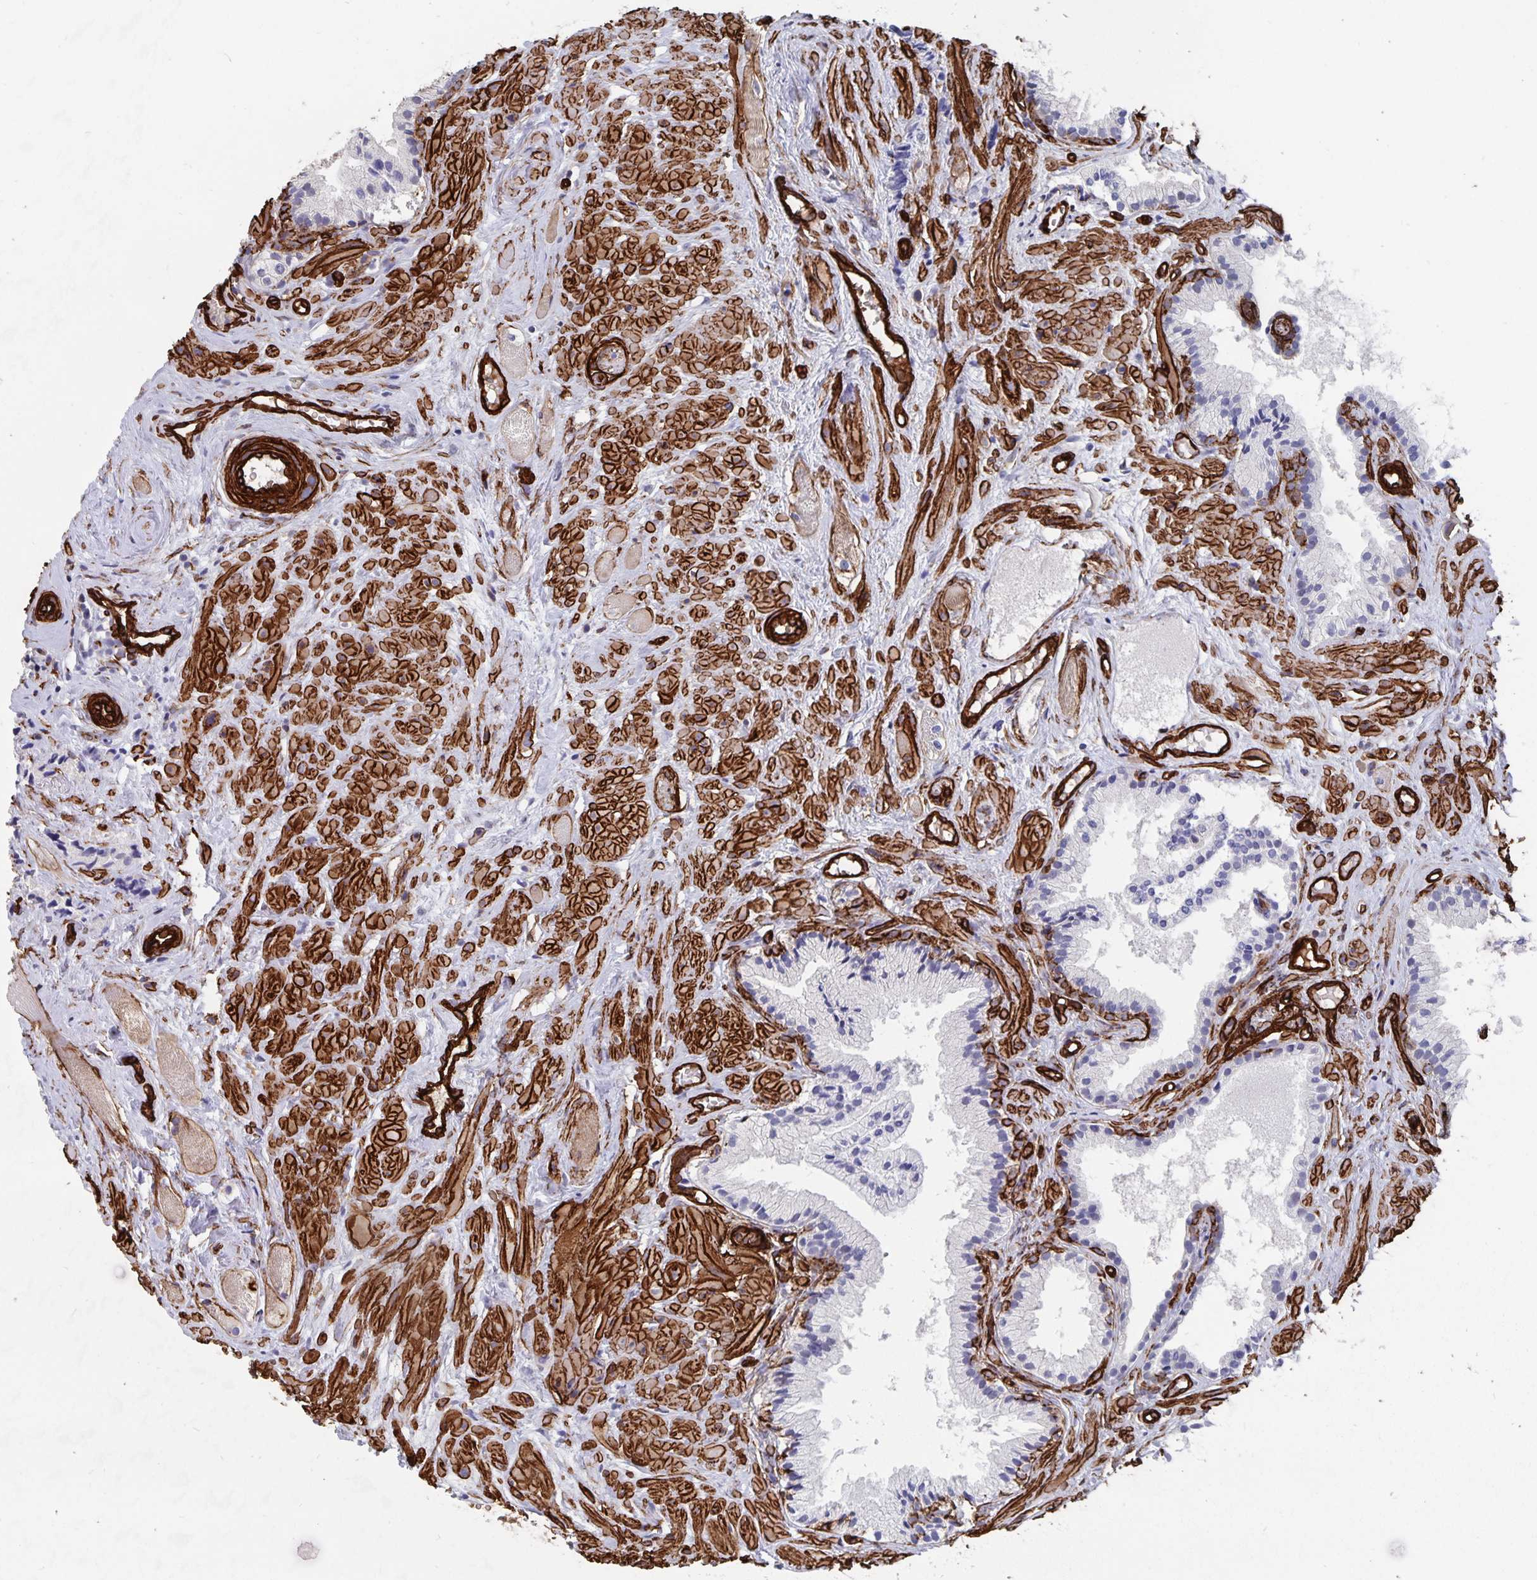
{"staining": {"intensity": "negative", "quantity": "none", "location": "none"}, "tissue": "prostate cancer", "cell_type": "Tumor cells", "image_type": "cancer", "snomed": [{"axis": "morphology", "description": "Adenocarcinoma, High grade"}, {"axis": "topography", "description": "Prostate"}], "caption": "Immunohistochemistry (IHC) micrograph of human adenocarcinoma (high-grade) (prostate) stained for a protein (brown), which displays no staining in tumor cells.", "gene": "DCHS2", "patient": {"sex": "male", "age": 81}}